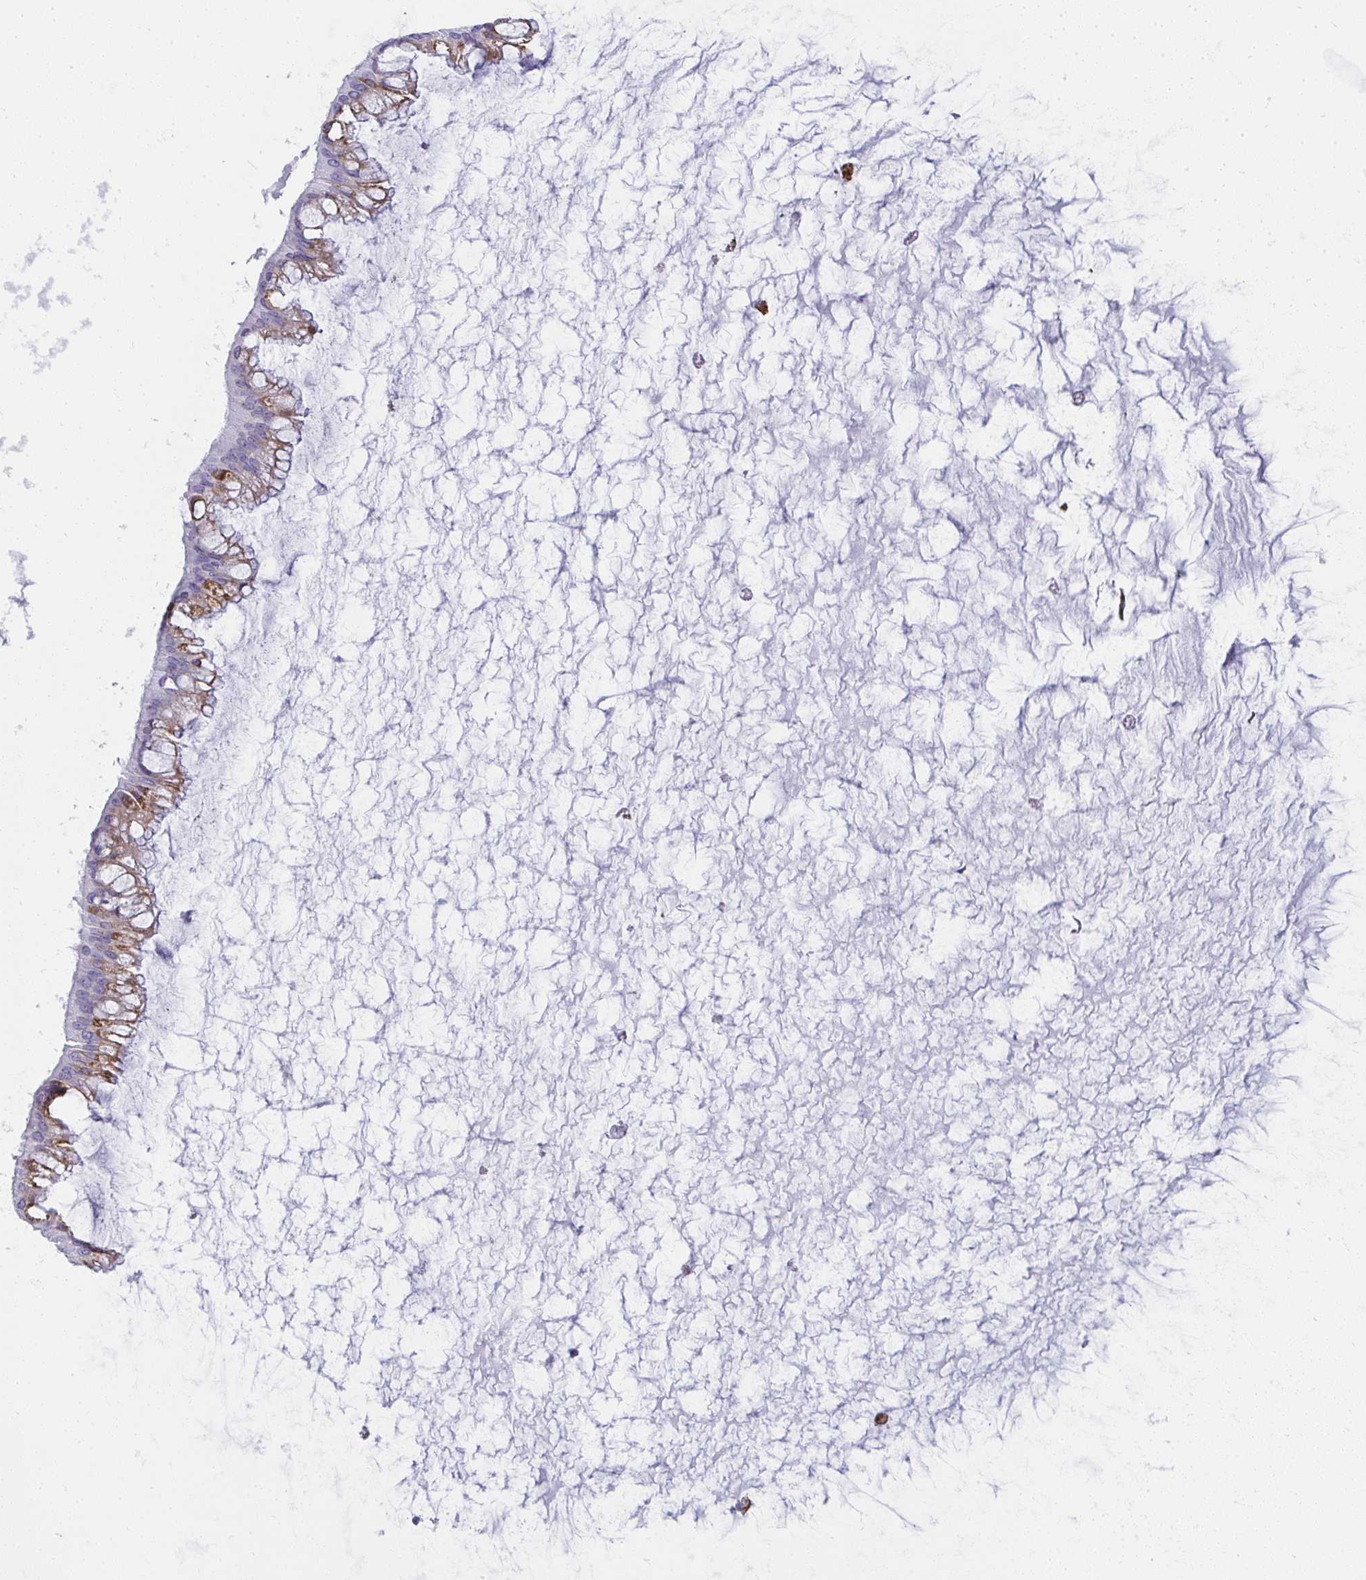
{"staining": {"intensity": "moderate", "quantity": ">75%", "location": "cytoplasmic/membranous"}, "tissue": "ovarian cancer", "cell_type": "Tumor cells", "image_type": "cancer", "snomed": [{"axis": "morphology", "description": "Cystadenocarcinoma, mucinous, NOS"}, {"axis": "topography", "description": "Ovary"}], "caption": "Approximately >75% of tumor cells in human mucinous cystadenocarcinoma (ovarian) reveal moderate cytoplasmic/membranous protein staining as visualized by brown immunohistochemical staining.", "gene": "SHROOM1", "patient": {"sex": "female", "age": 73}}